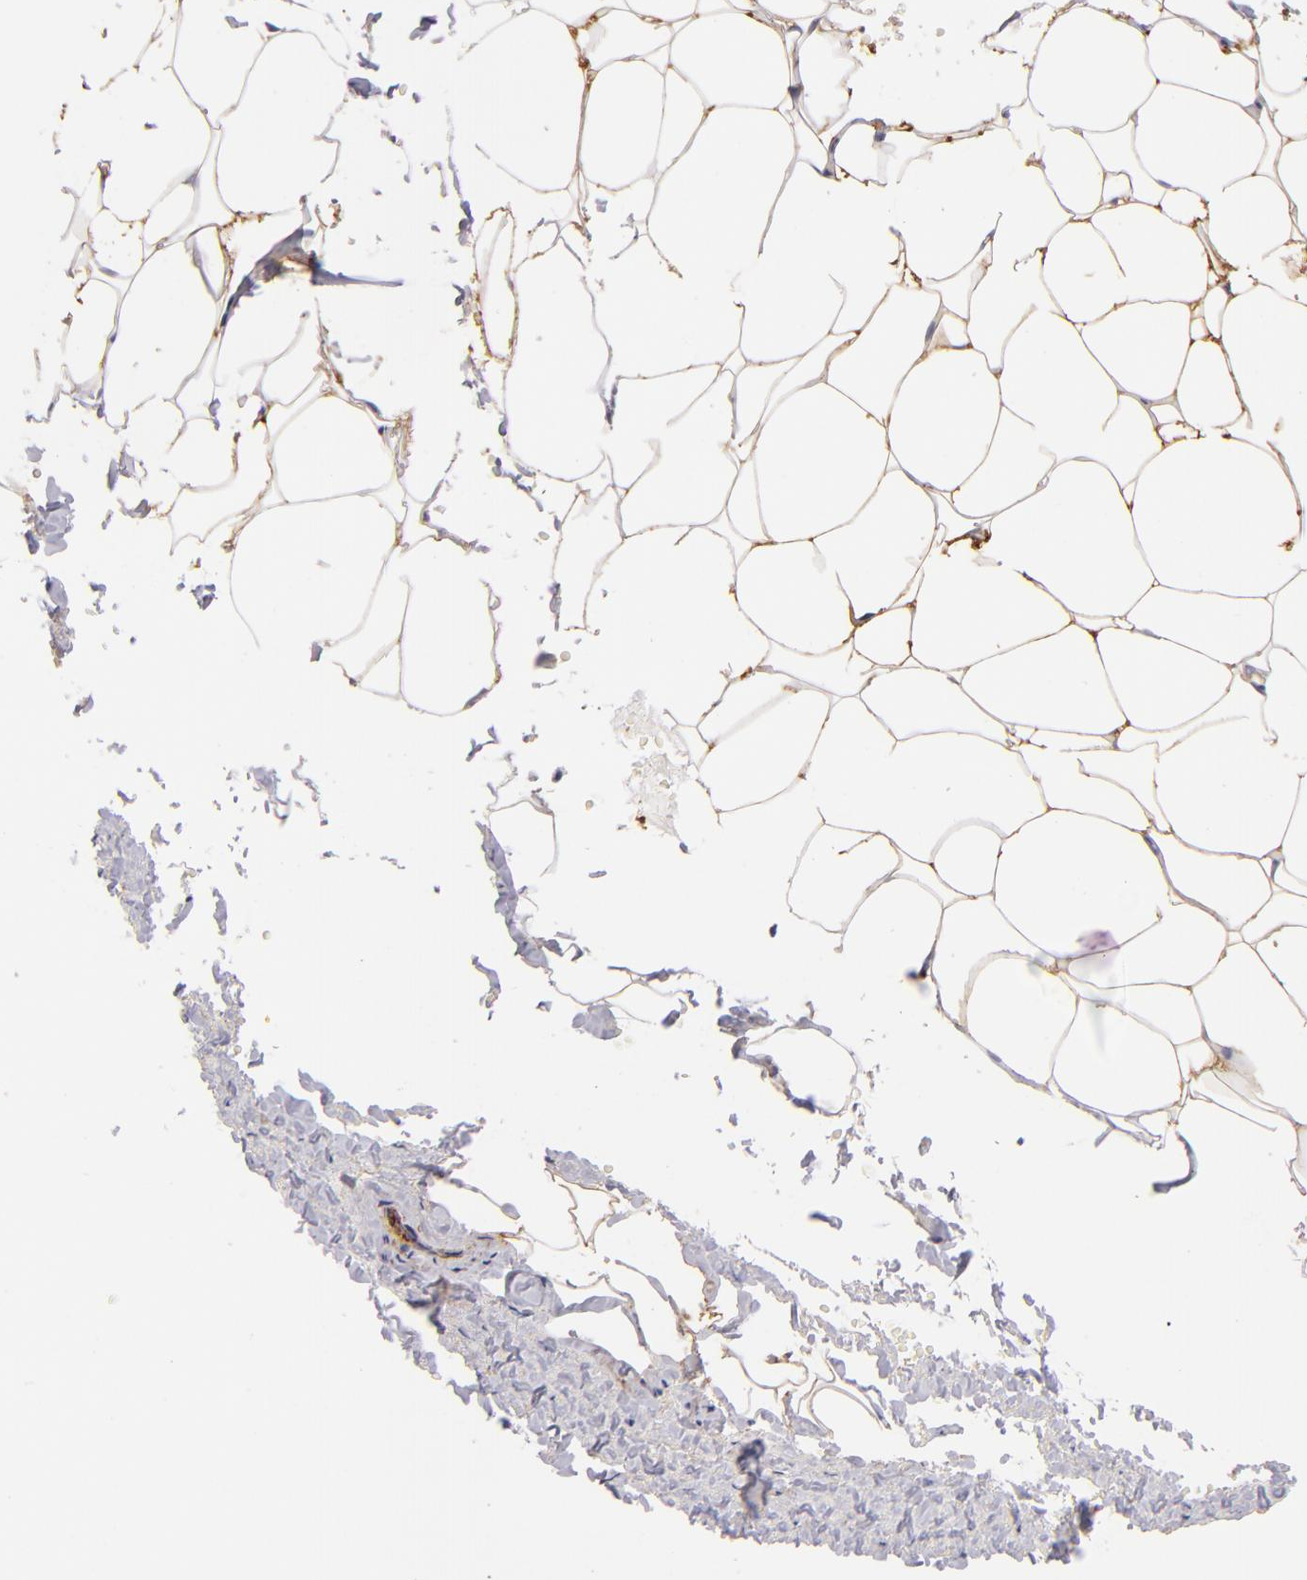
{"staining": {"intensity": "moderate", "quantity": ">75%", "location": "cytoplasmic/membranous"}, "tissue": "adipose tissue", "cell_type": "Adipocytes", "image_type": "normal", "snomed": [{"axis": "morphology", "description": "Normal tissue, NOS"}, {"axis": "topography", "description": "Soft tissue"}, {"axis": "topography", "description": "Peripheral nerve tissue"}], "caption": "There is medium levels of moderate cytoplasmic/membranous staining in adipocytes of normal adipose tissue, as demonstrated by immunohistochemical staining (brown color).", "gene": "CD151", "patient": {"sex": "female", "age": 68}}